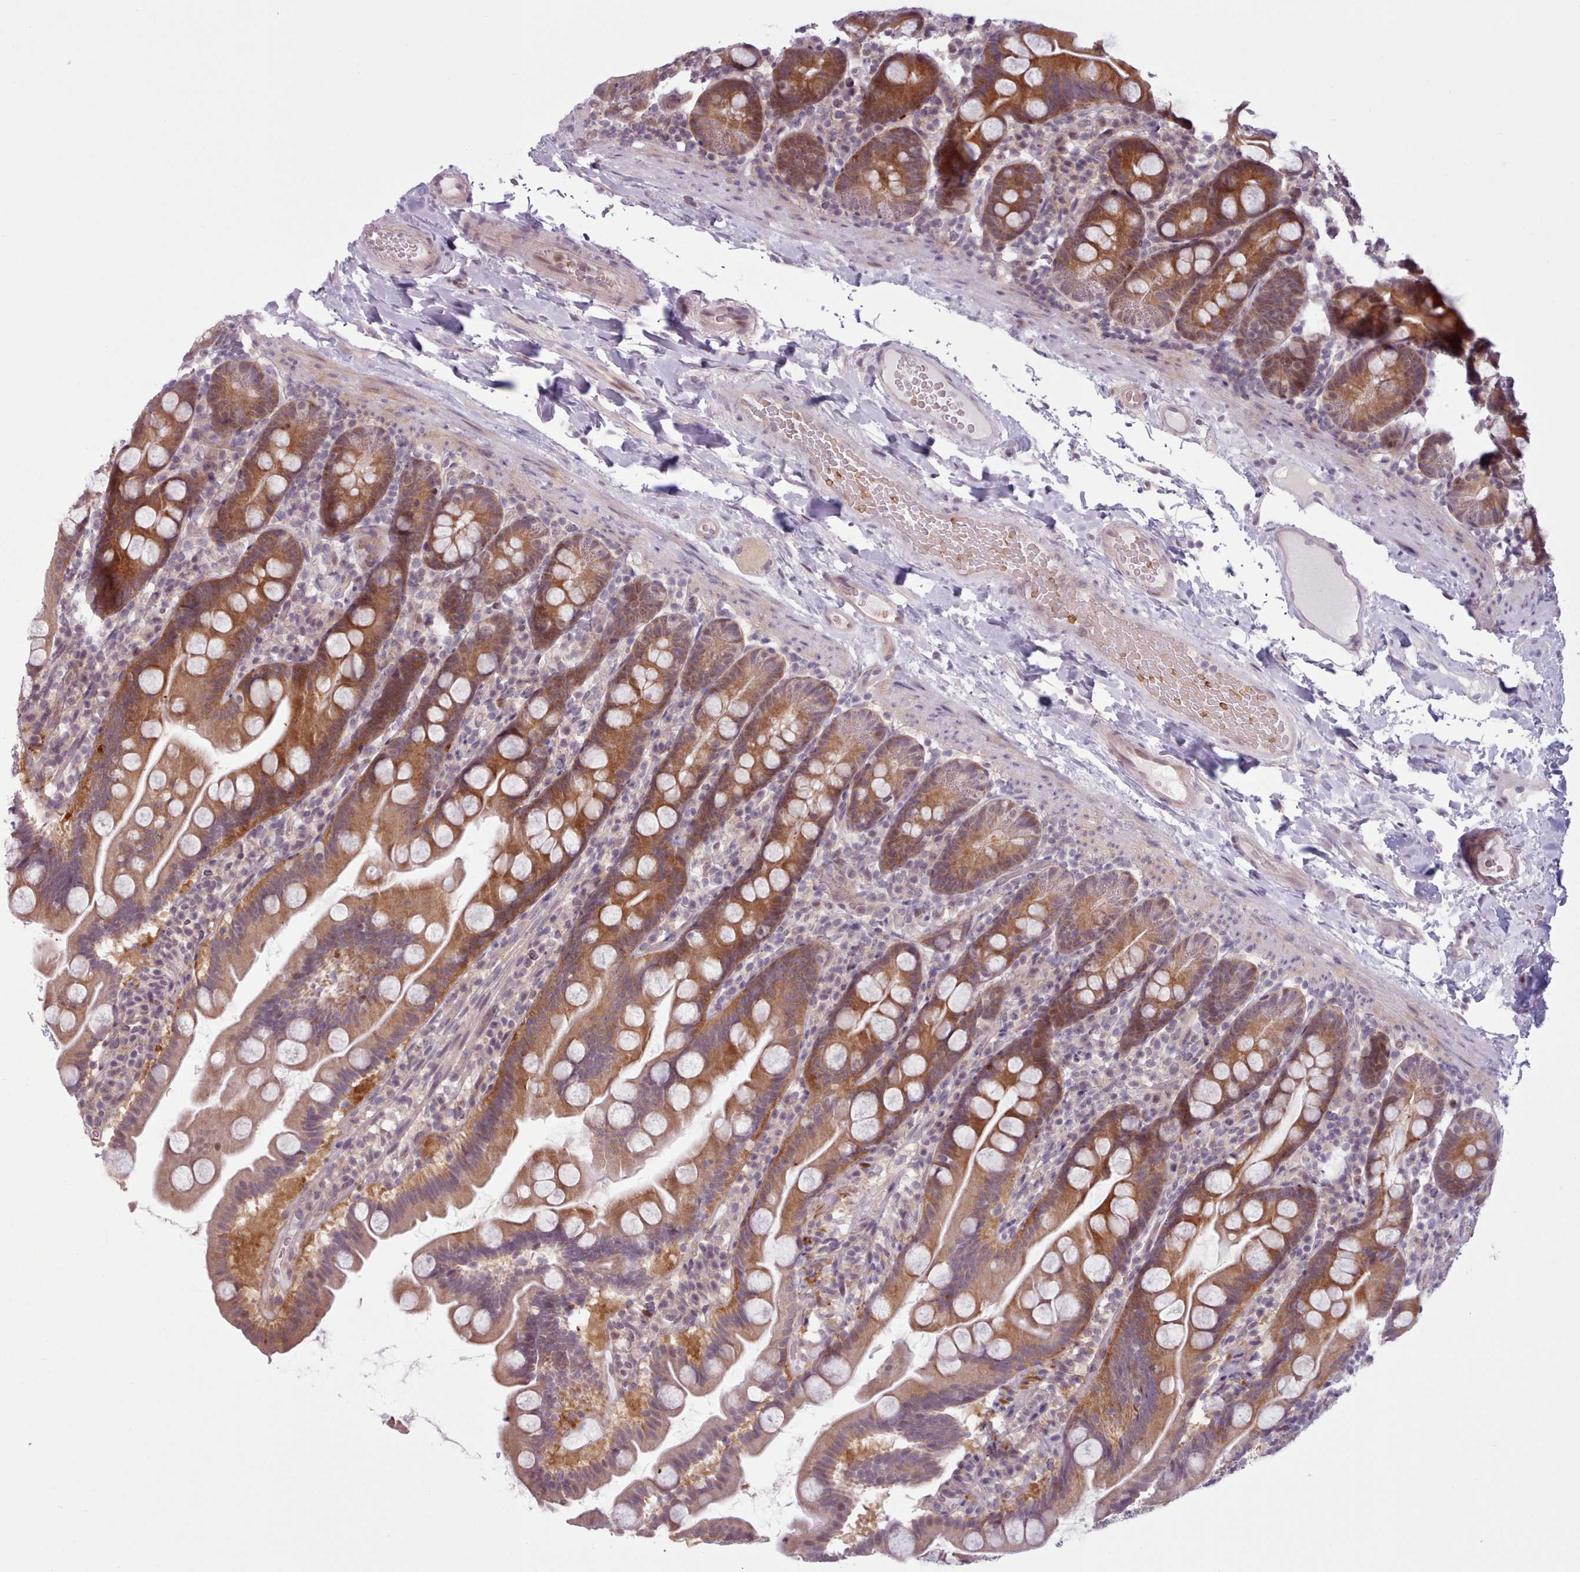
{"staining": {"intensity": "moderate", "quantity": "25%-75%", "location": "cytoplasmic/membranous"}, "tissue": "small intestine", "cell_type": "Glandular cells", "image_type": "normal", "snomed": [{"axis": "morphology", "description": "Normal tissue, NOS"}, {"axis": "topography", "description": "Small intestine"}], "caption": "Protein expression analysis of unremarkable human small intestine reveals moderate cytoplasmic/membranous expression in about 25%-75% of glandular cells. The staining is performed using DAB (3,3'-diaminobenzidine) brown chromogen to label protein expression. The nuclei are counter-stained blue using hematoxylin.", "gene": "KBTBD6", "patient": {"sex": "female", "age": 68}}